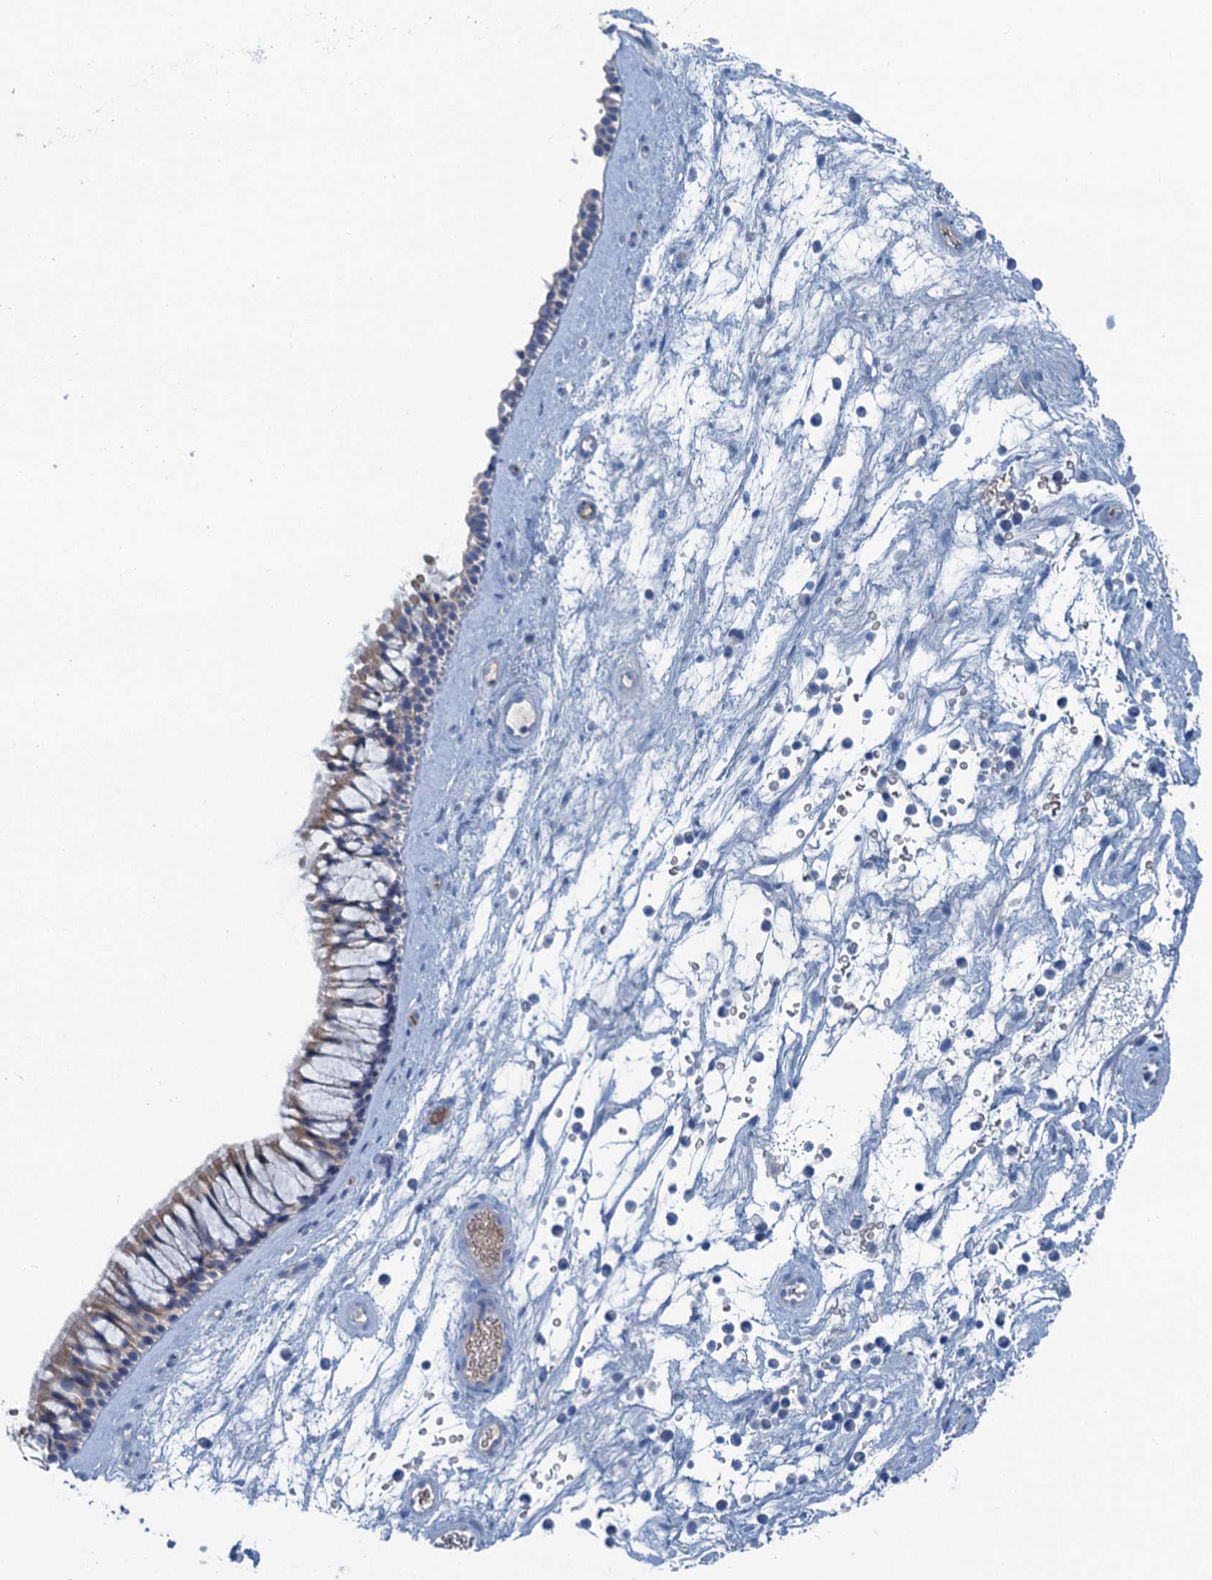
{"staining": {"intensity": "weak", "quantity": "25%-75%", "location": "cytoplasmic/membranous"}, "tissue": "nasopharynx", "cell_type": "Respiratory epithelial cells", "image_type": "normal", "snomed": [{"axis": "morphology", "description": "Normal tissue, NOS"}, {"axis": "topography", "description": "Nasopharynx"}], "caption": "A histopathology image of human nasopharynx stained for a protein demonstrates weak cytoplasmic/membranous brown staining in respiratory epithelial cells. (Brightfield microscopy of DAB IHC at high magnification).", "gene": "MYADML2", "patient": {"sex": "male", "age": 64}}